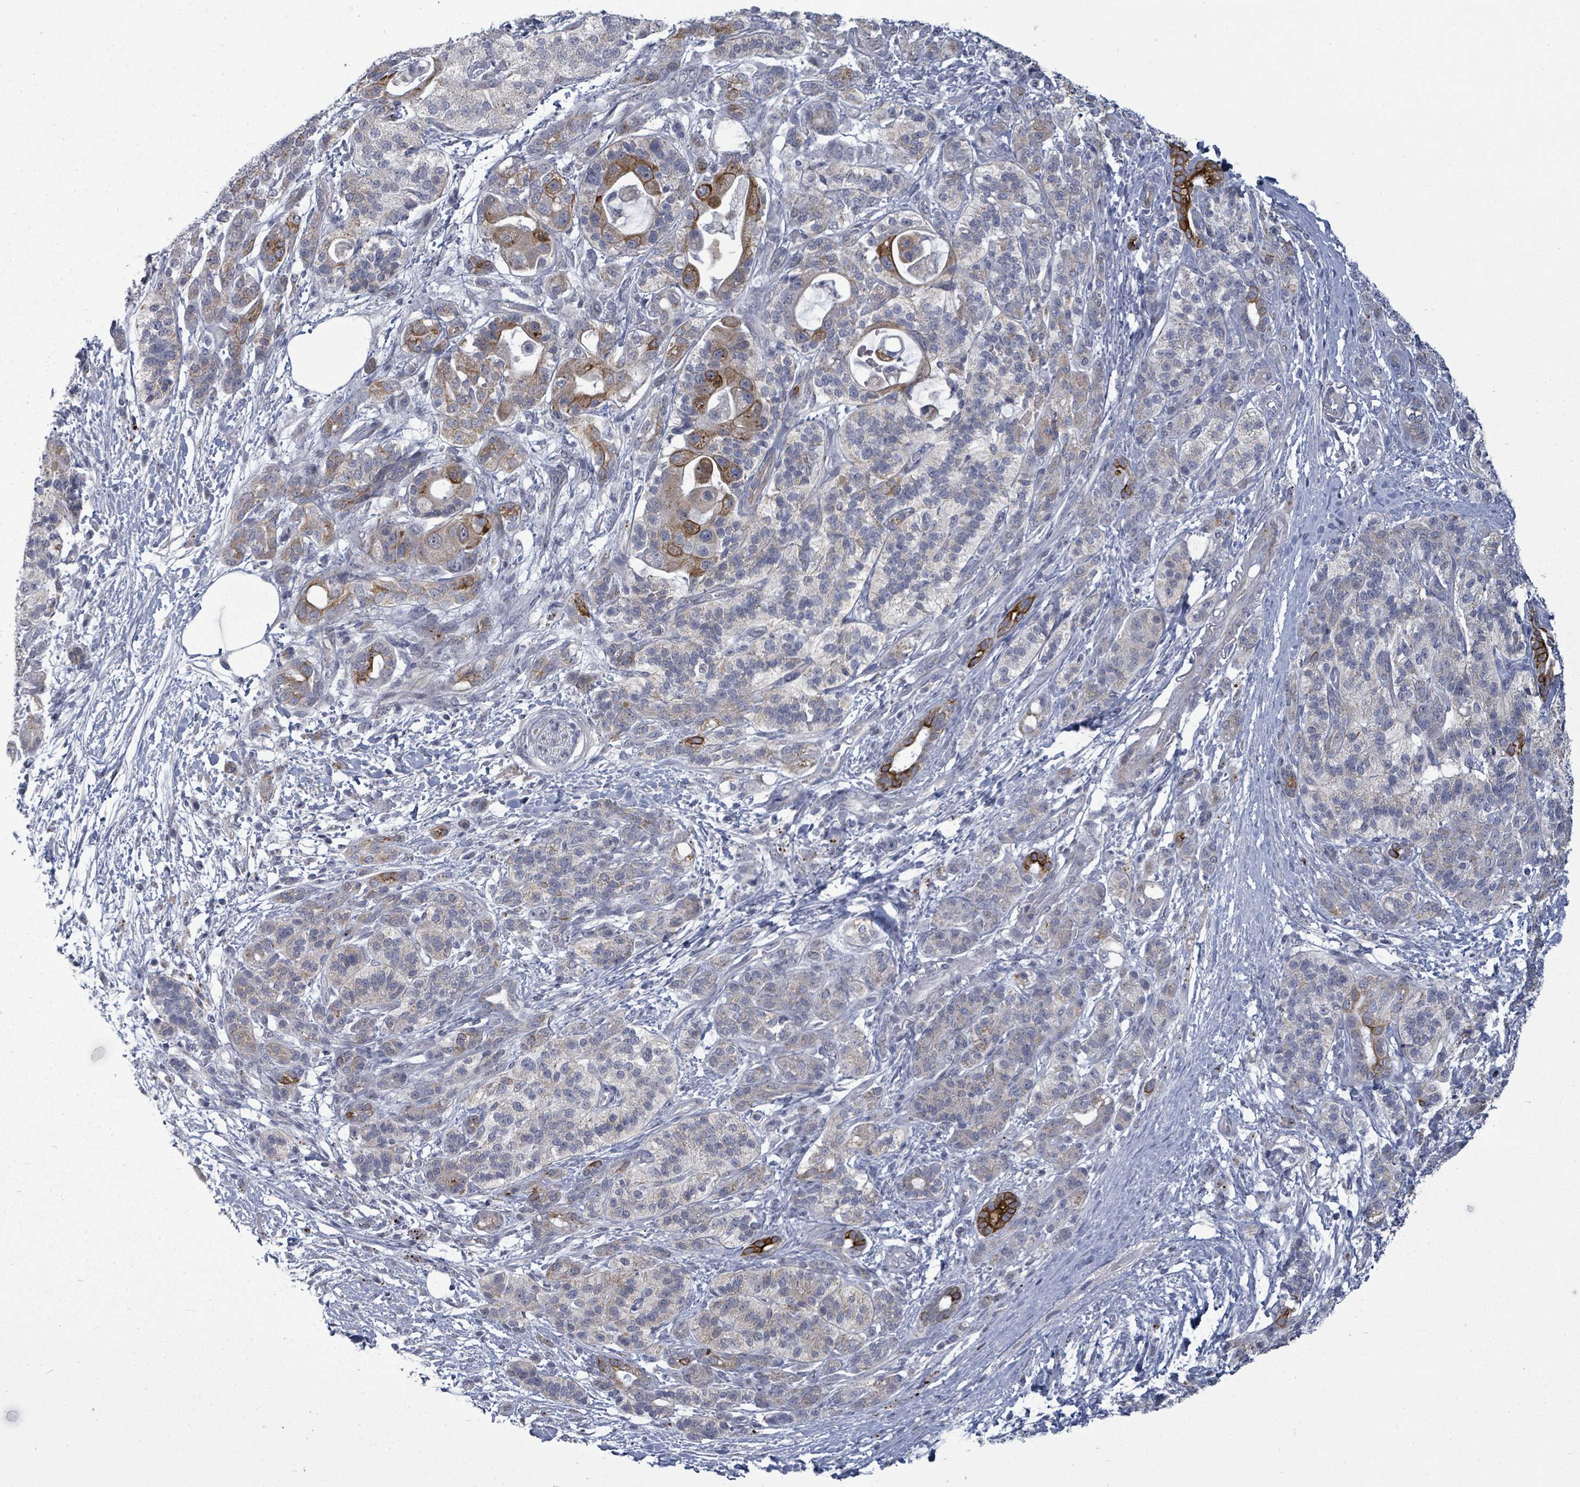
{"staining": {"intensity": "strong", "quantity": "25%-75%", "location": "cytoplasmic/membranous"}, "tissue": "pancreatic cancer", "cell_type": "Tumor cells", "image_type": "cancer", "snomed": [{"axis": "morphology", "description": "Adenocarcinoma, NOS"}, {"axis": "topography", "description": "Pancreas"}], "caption": "Immunohistochemistry (DAB) staining of human pancreatic adenocarcinoma exhibits strong cytoplasmic/membranous protein staining in approximately 25%-75% of tumor cells.", "gene": "PTPN20", "patient": {"sex": "male", "age": 57}}